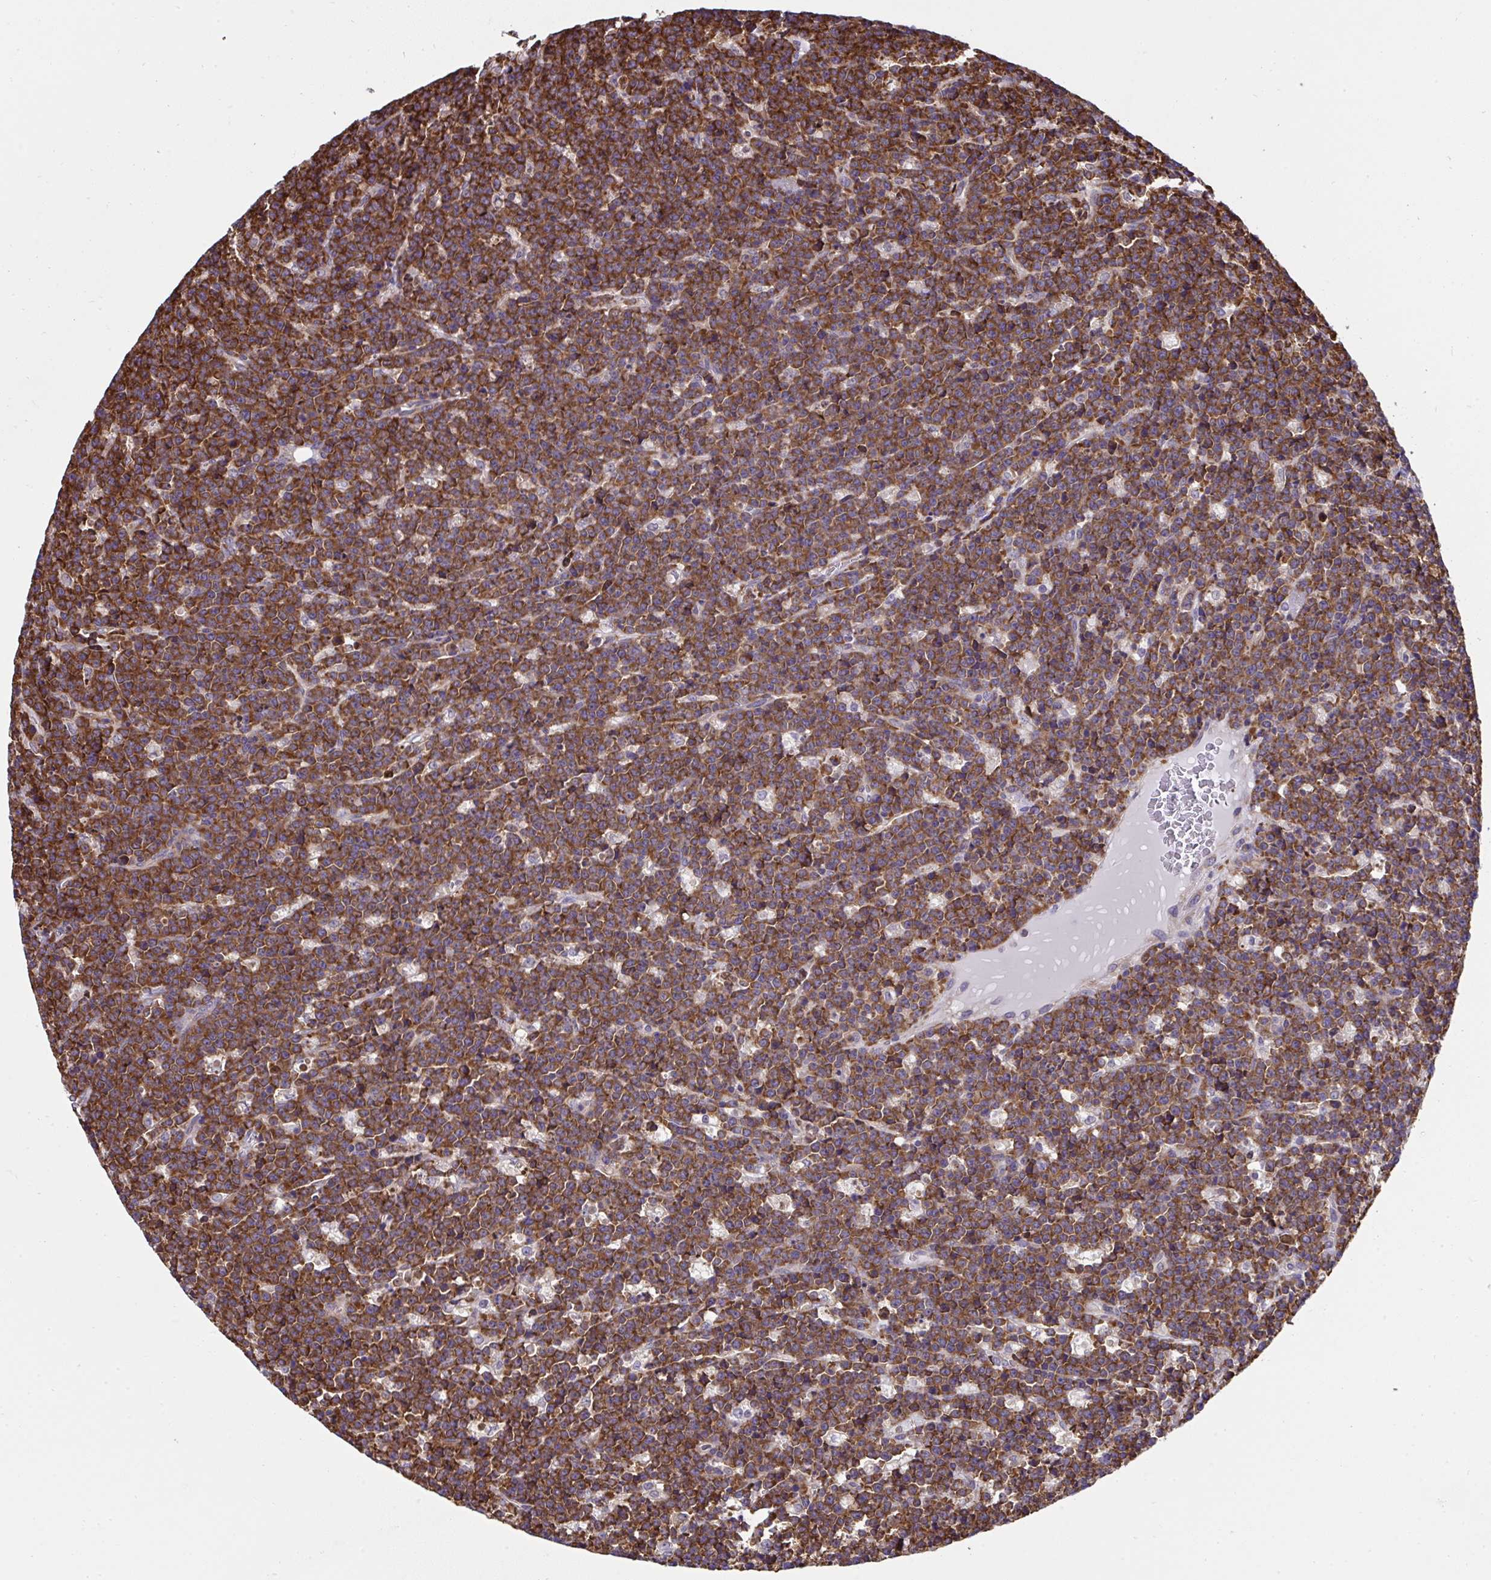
{"staining": {"intensity": "strong", "quantity": ">75%", "location": "cytoplasmic/membranous"}, "tissue": "lymphoma", "cell_type": "Tumor cells", "image_type": "cancer", "snomed": [{"axis": "morphology", "description": "Malignant lymphoma, non-Hodgkin's type, High grade"}, {"axis": "topography", "description": "Ovary"}], "caption": "A histopathology image of lymphoma stained for a protein shows strong cytoplasmic/membranous brown staining in tumor cells.", "gene": "RPS7", "patient": {"sex": "female", "age": 56}}